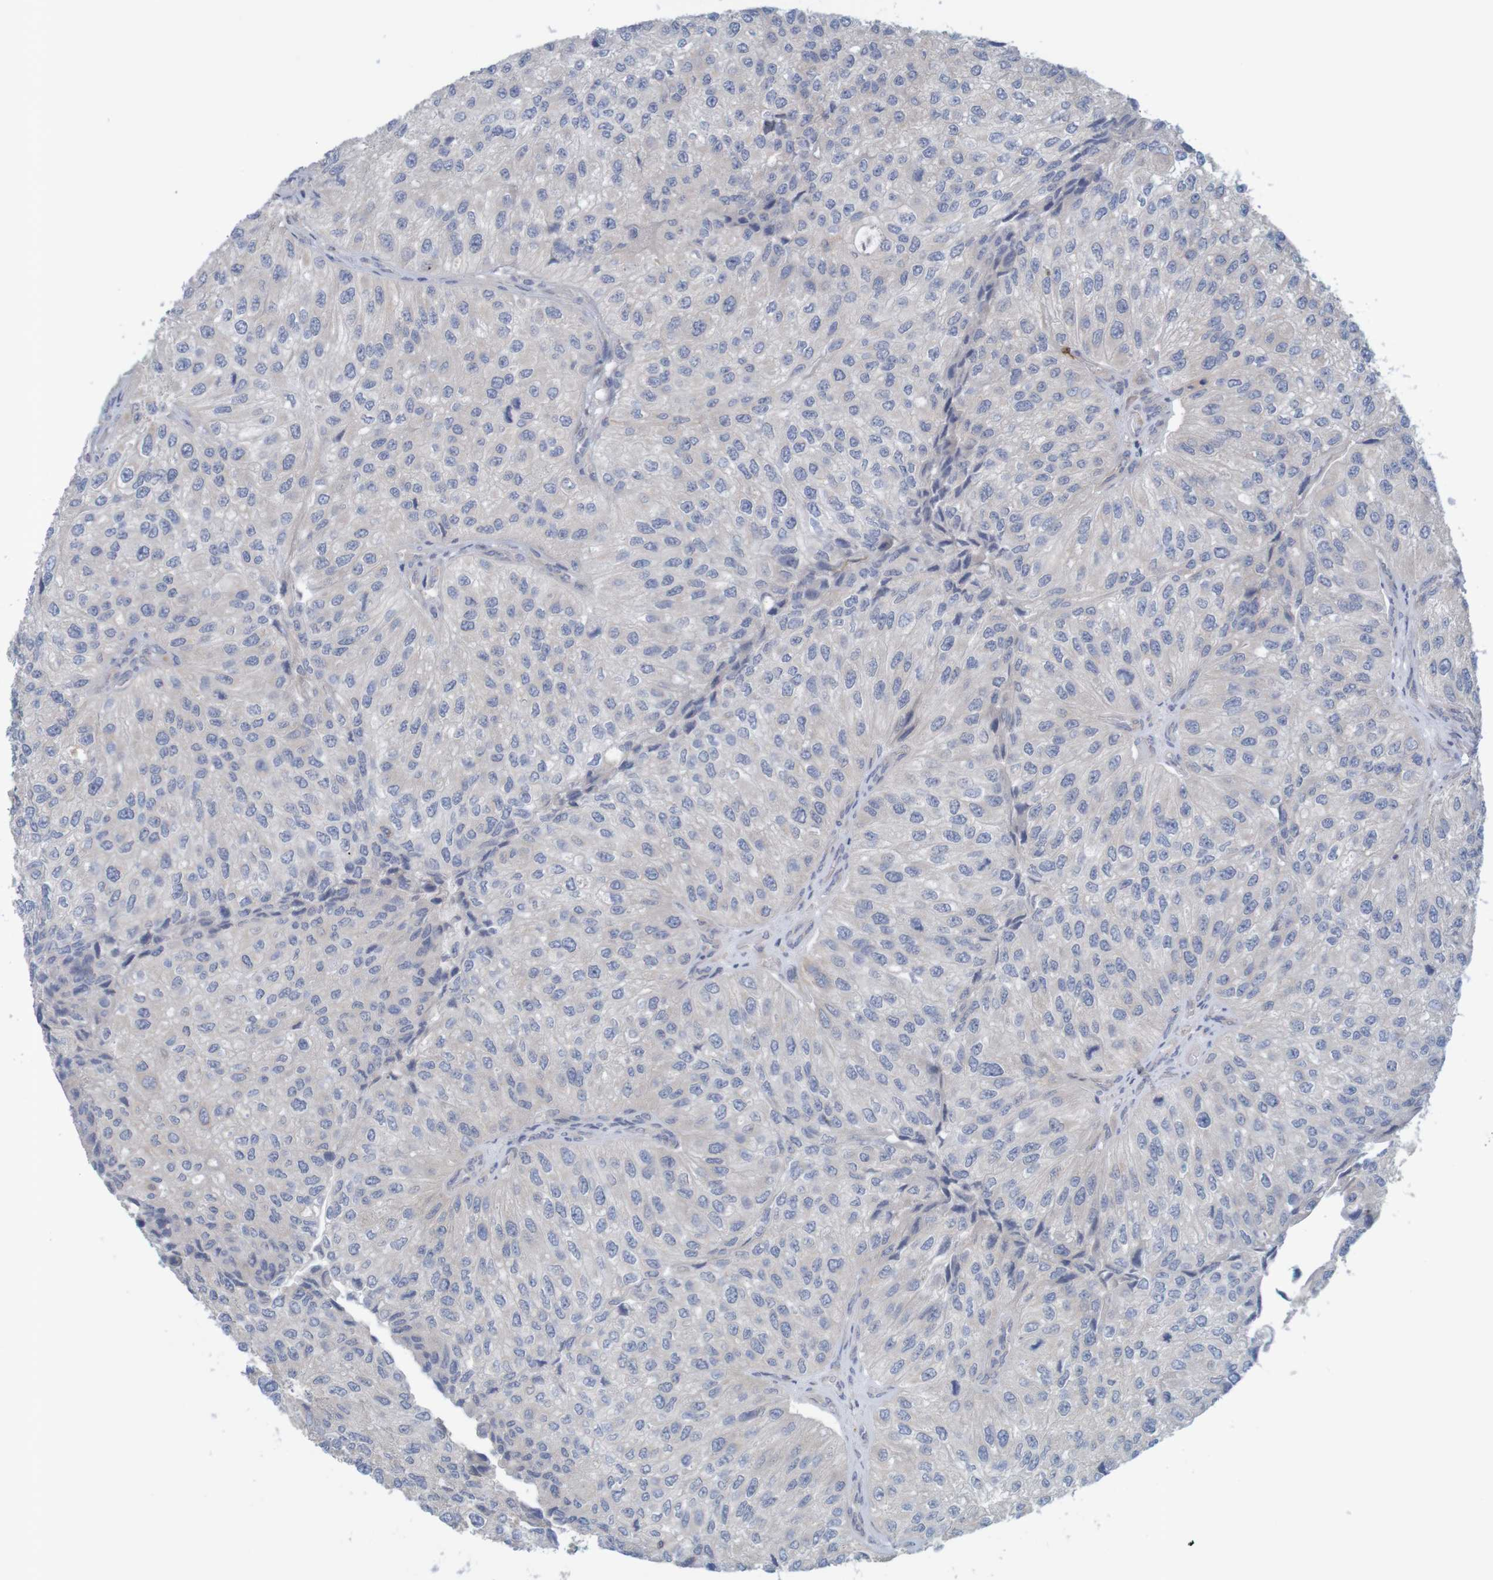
{"staining": {"intensity": "negative", "quantity": "none", "location": "none"}, "tissue": "urothelial cancer", "cell_type": "Tumor cells", "image_type": "cancer", "snomed": [{"axis": "morphology", "description": "Urothelial carcinoma, High grade"}, {"axis": "topography", "description": "Kidney"}, {"axis": "topography", "description": "Urinary bladder"}], "caption": "Urothelial carcinoma (high-grade) was stained to show a protein in brown. There is no significant positivity in tumor cells.", "gene": "KRT23", "patient": {"sex": "male", "age": 77}}